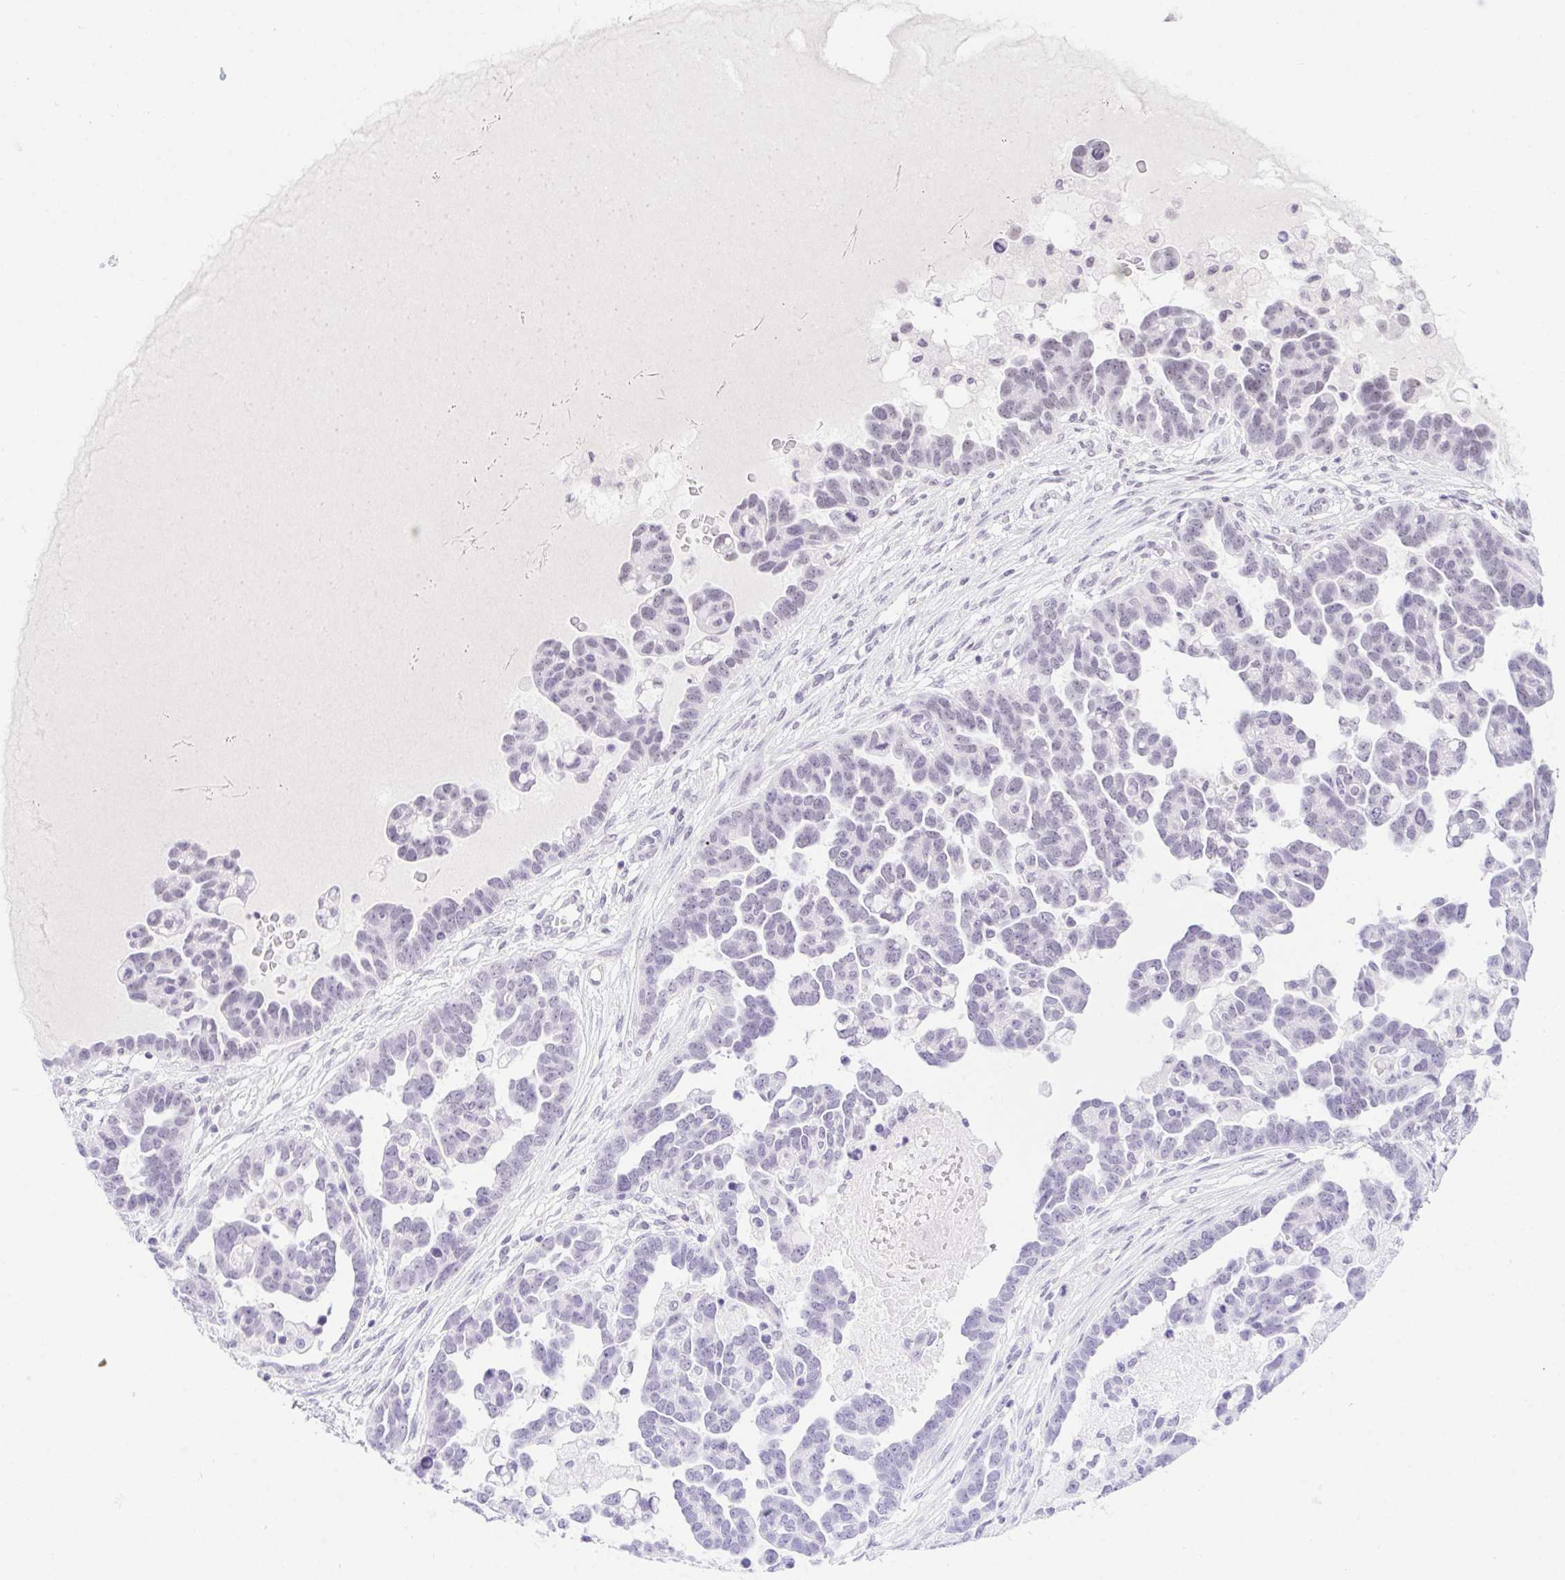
{"staining": {"intensity": "negative", "quantity": "none", "location": "none"}, "tissue": "ovarian cancer", "cell_type": "Tumor cells", "image_type": "cancer", "snomed": [{"axis": "morphology", "description": "Cystadenocarcinoma, serous, NOS"}, {"axis": "topography", "description": "Ovary"}], "caption": "Immunohistochemical staining of human ovarian cancer (serous cystadenocarcinoma) demonstrates no significant positivity in tumor cells. The staining was performed using DAB to visualize the protein expression in brown, while the nuclei were stained in blue with hematoxylin (Magnification: 20x).", "gene": "DDX17", "patient": {"sex": "female", "age": 54}}